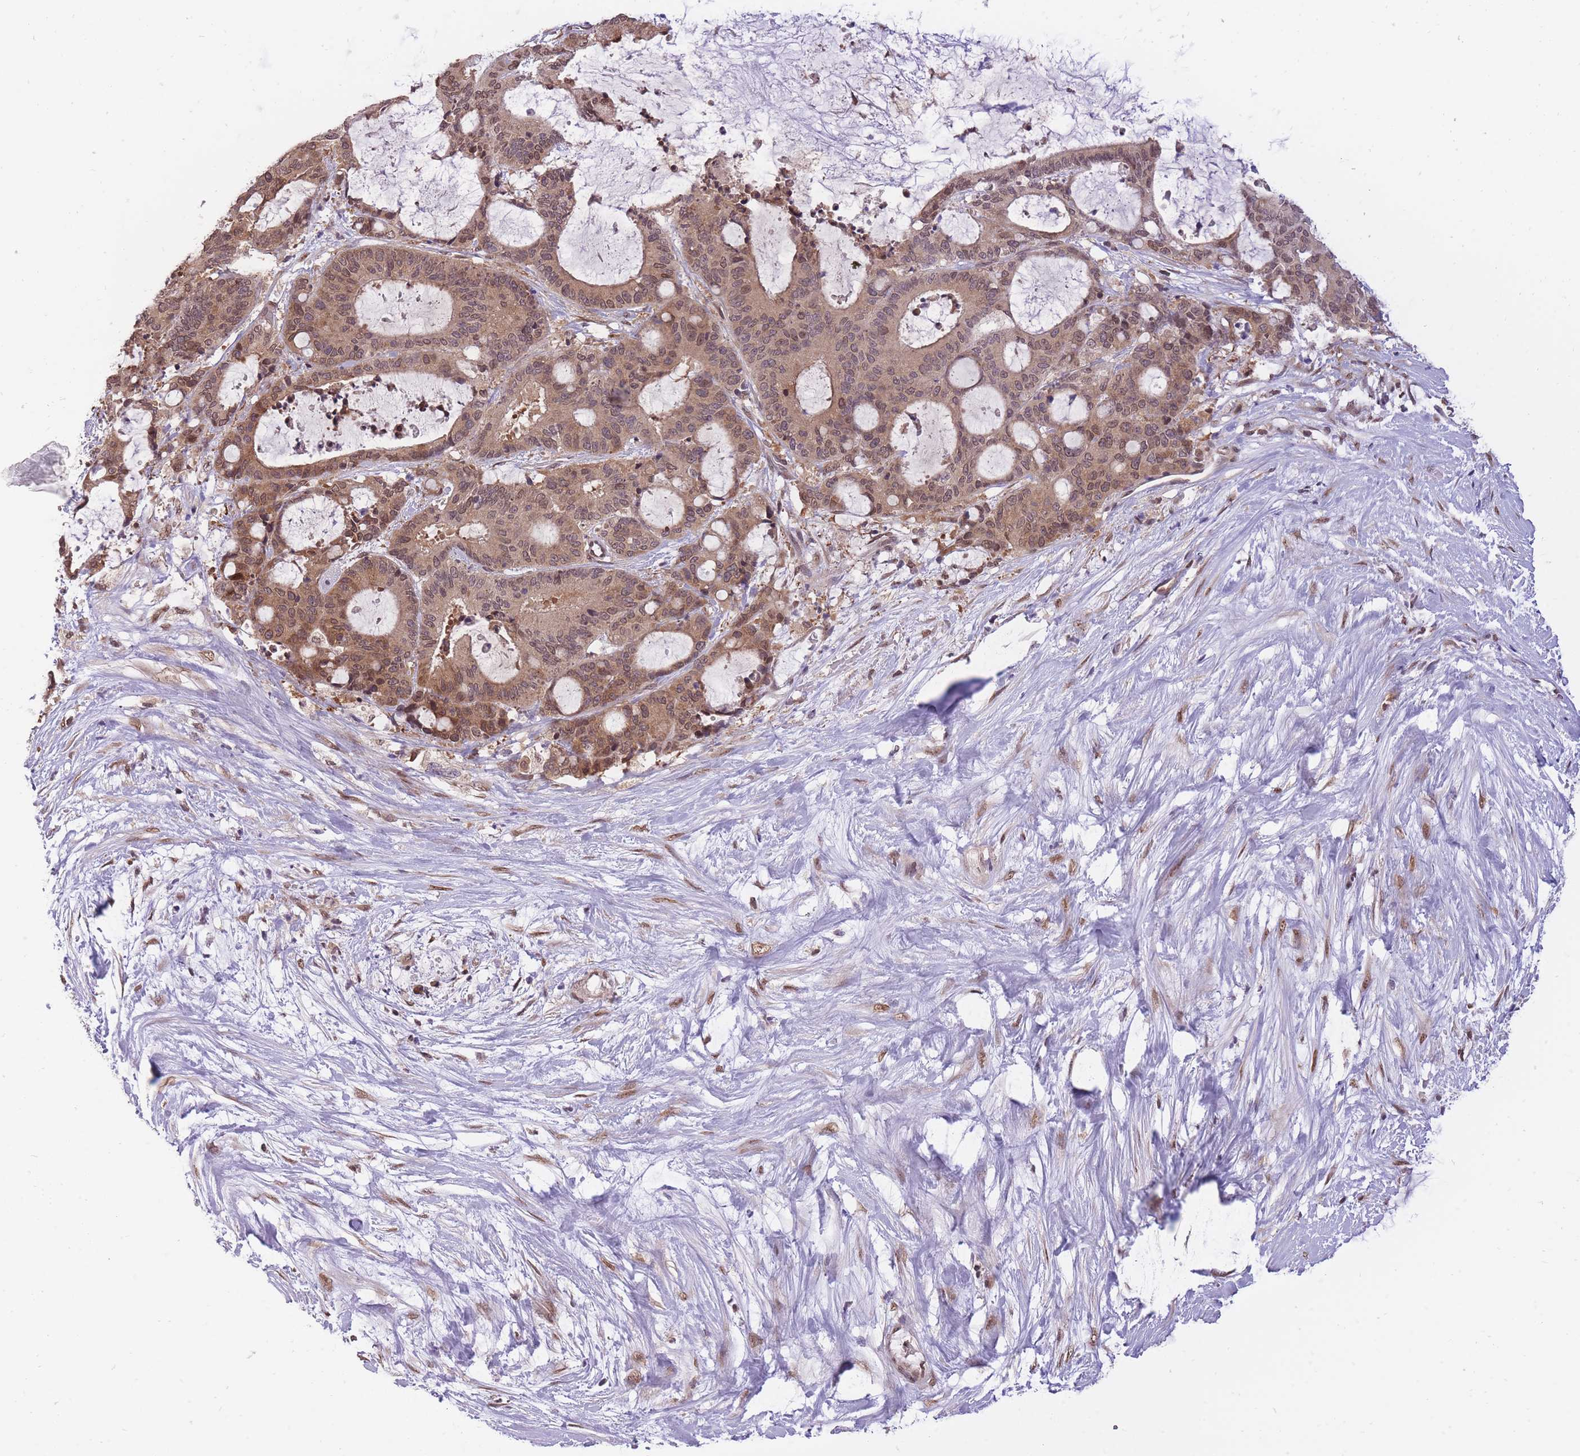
{"staining": {"intensity": "moderate", "quantity": ">75%", "location": "cytoplasmic/membranous,nuclear"}, "tissue": "liver cancer", "cell_type": "Tumor cells", "image_type": "cancer", "snomed": [{"axis": "morphology", "description": "Normal tissue, NOS"}, {"axis": "morphology", "description": "Cholangiocarcinoma"}, {"axis": "topography", "description": "Liver"}, {"axis": "topography", "description": "Peripheral nerve tissue"}], "caption": "Liver cancer (cholangiocarcinoma) stained with DAB (3,3'-diaminobenzidine) immunohistochemistry shows medium levels of moderate cytoplasmic/membranous and nuclear staining in approximately >75% of tumor cells.", "gene": "CDIP1", "patient": {"sex": "female", "age": 73}}